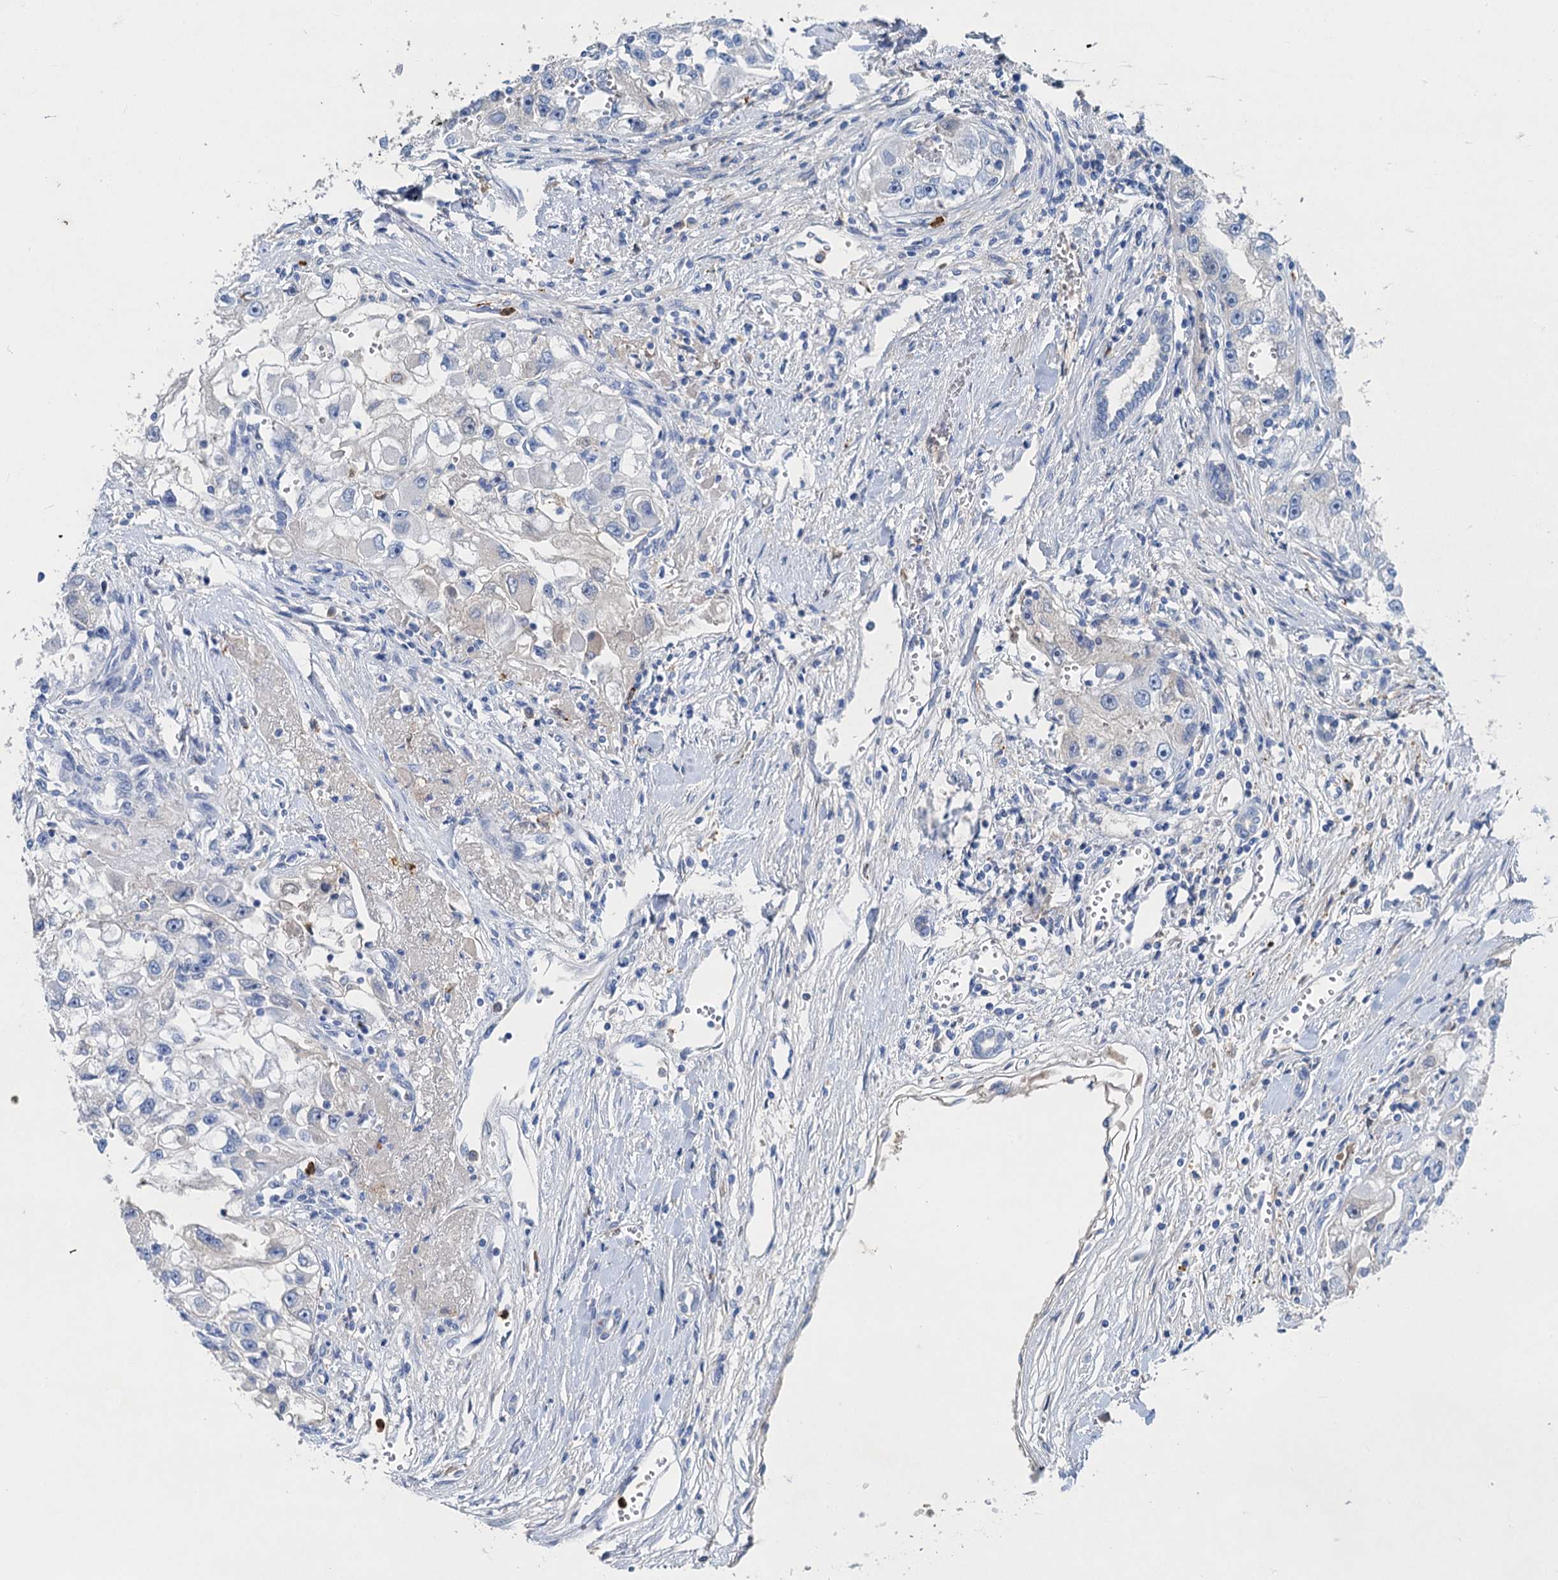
{"staining": {"intensity": "negative", "quantity": "none", "location": "none"}, "tissue": "renal cancer", "cell_type": "Tumor cells", "image_type": "cancer", "snomed": [{"axis": "morphology", "description": "Adenocarcinoma, NOS"}, {"axis": "topography", "description": "Kidney"}], "caption": "This is a photomicrograph of IHC staining of renal cancer (adenocarcinoma), which shows no positivity in tumor cells.", "gene": "OTOA", "patient": {"sex": "male", "age": 63}}